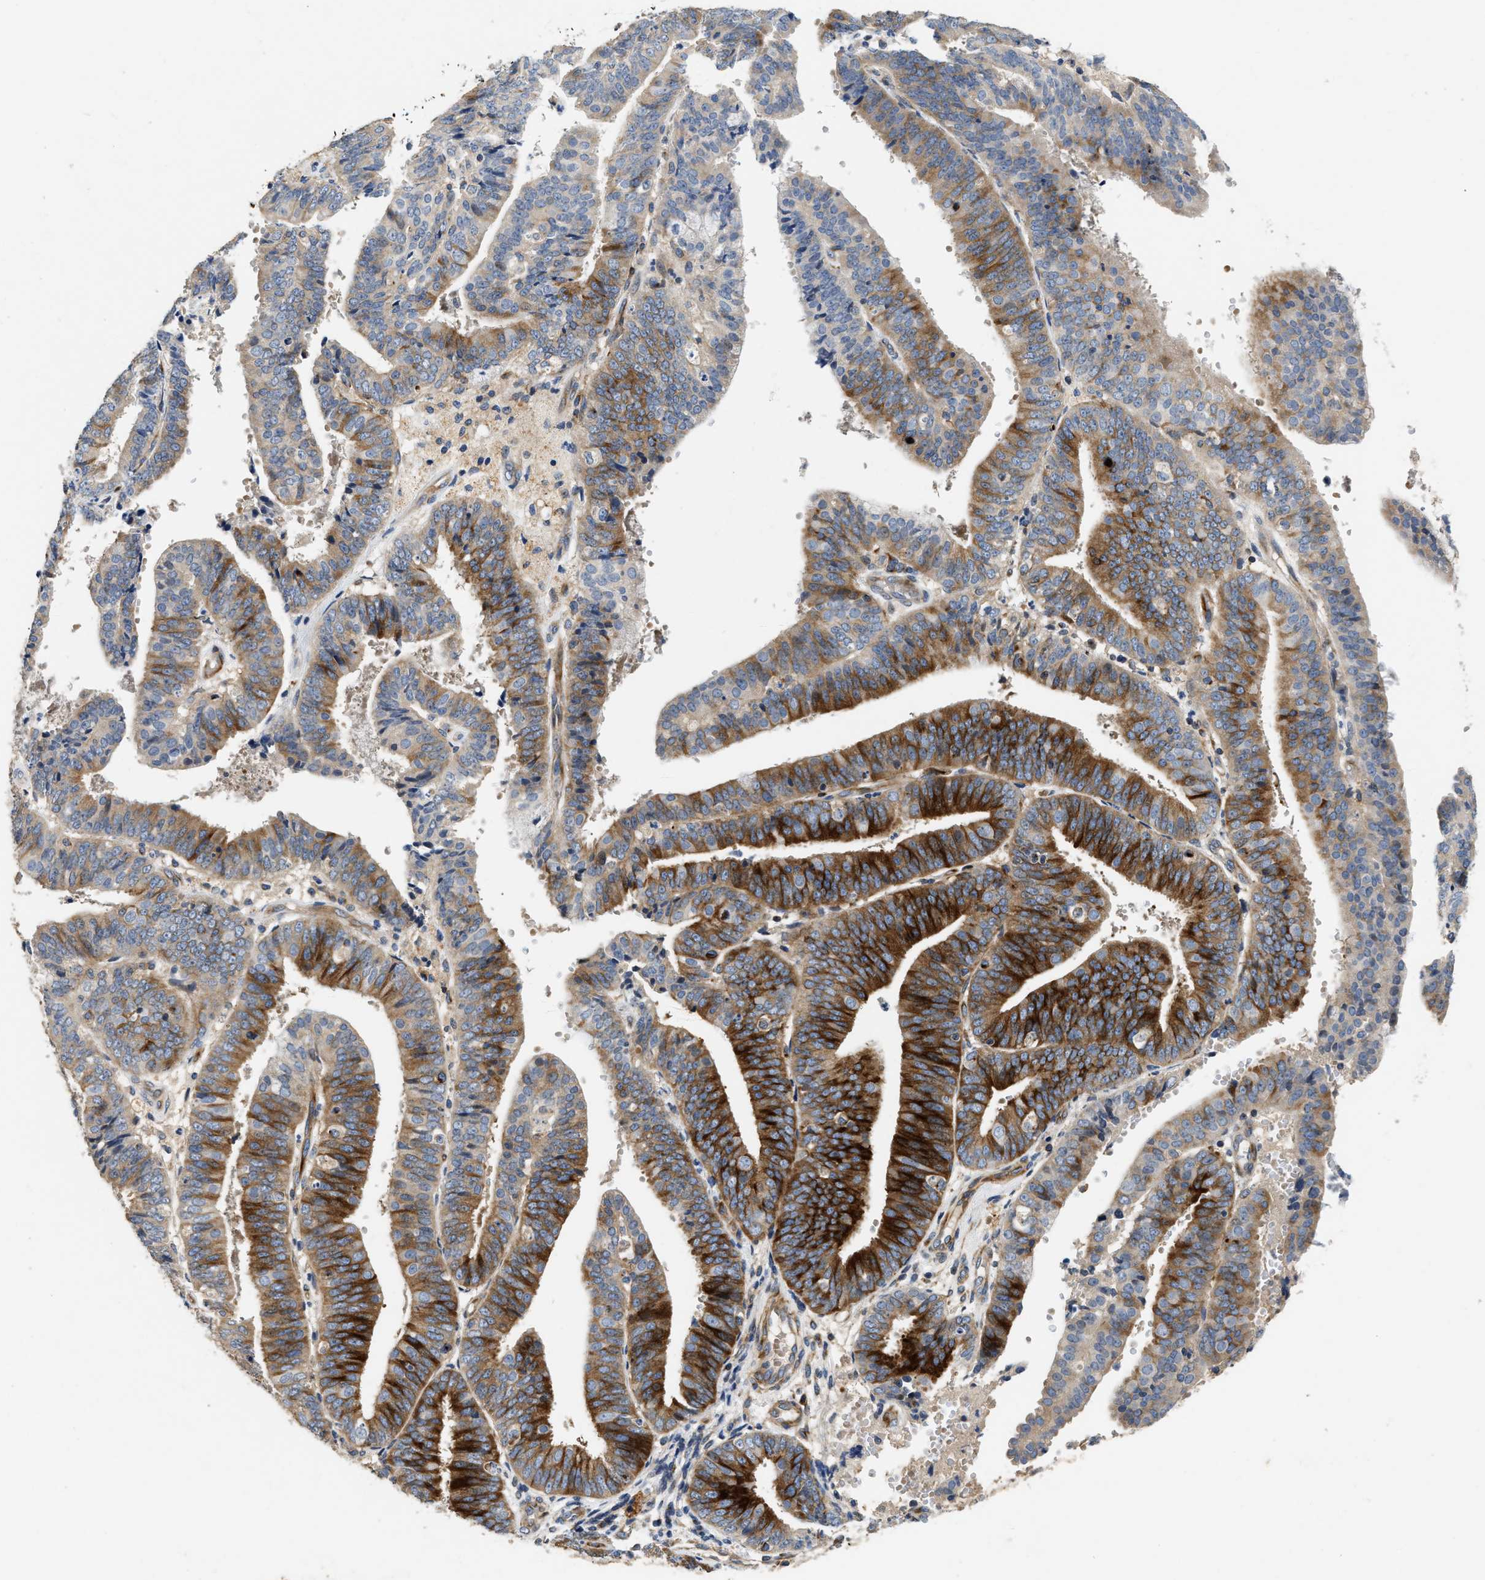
{"staining": {"intensity": "strong", "quantity": "<25%", "location": "cytoplasmic/membranous"}, "tissue": "endometrial cancer", "cell_type": "Tumor cells", "image_type": "cancer", "snomed": [{"axis": "morphology", "description": "Adenocarcinoma, NOS"}, {"axis": "topography", "description": "Endometrium"}], "caption": "Immunohistochemistry (IHC) (DAB) staining of human endometrial cancer (adenocarcinoma) shows strong cytoplasmic/membranous protein positivity in about <25% of tumor cells.", "gene": "IL17RC", "patient": {"sex": "female", "age": 63}}